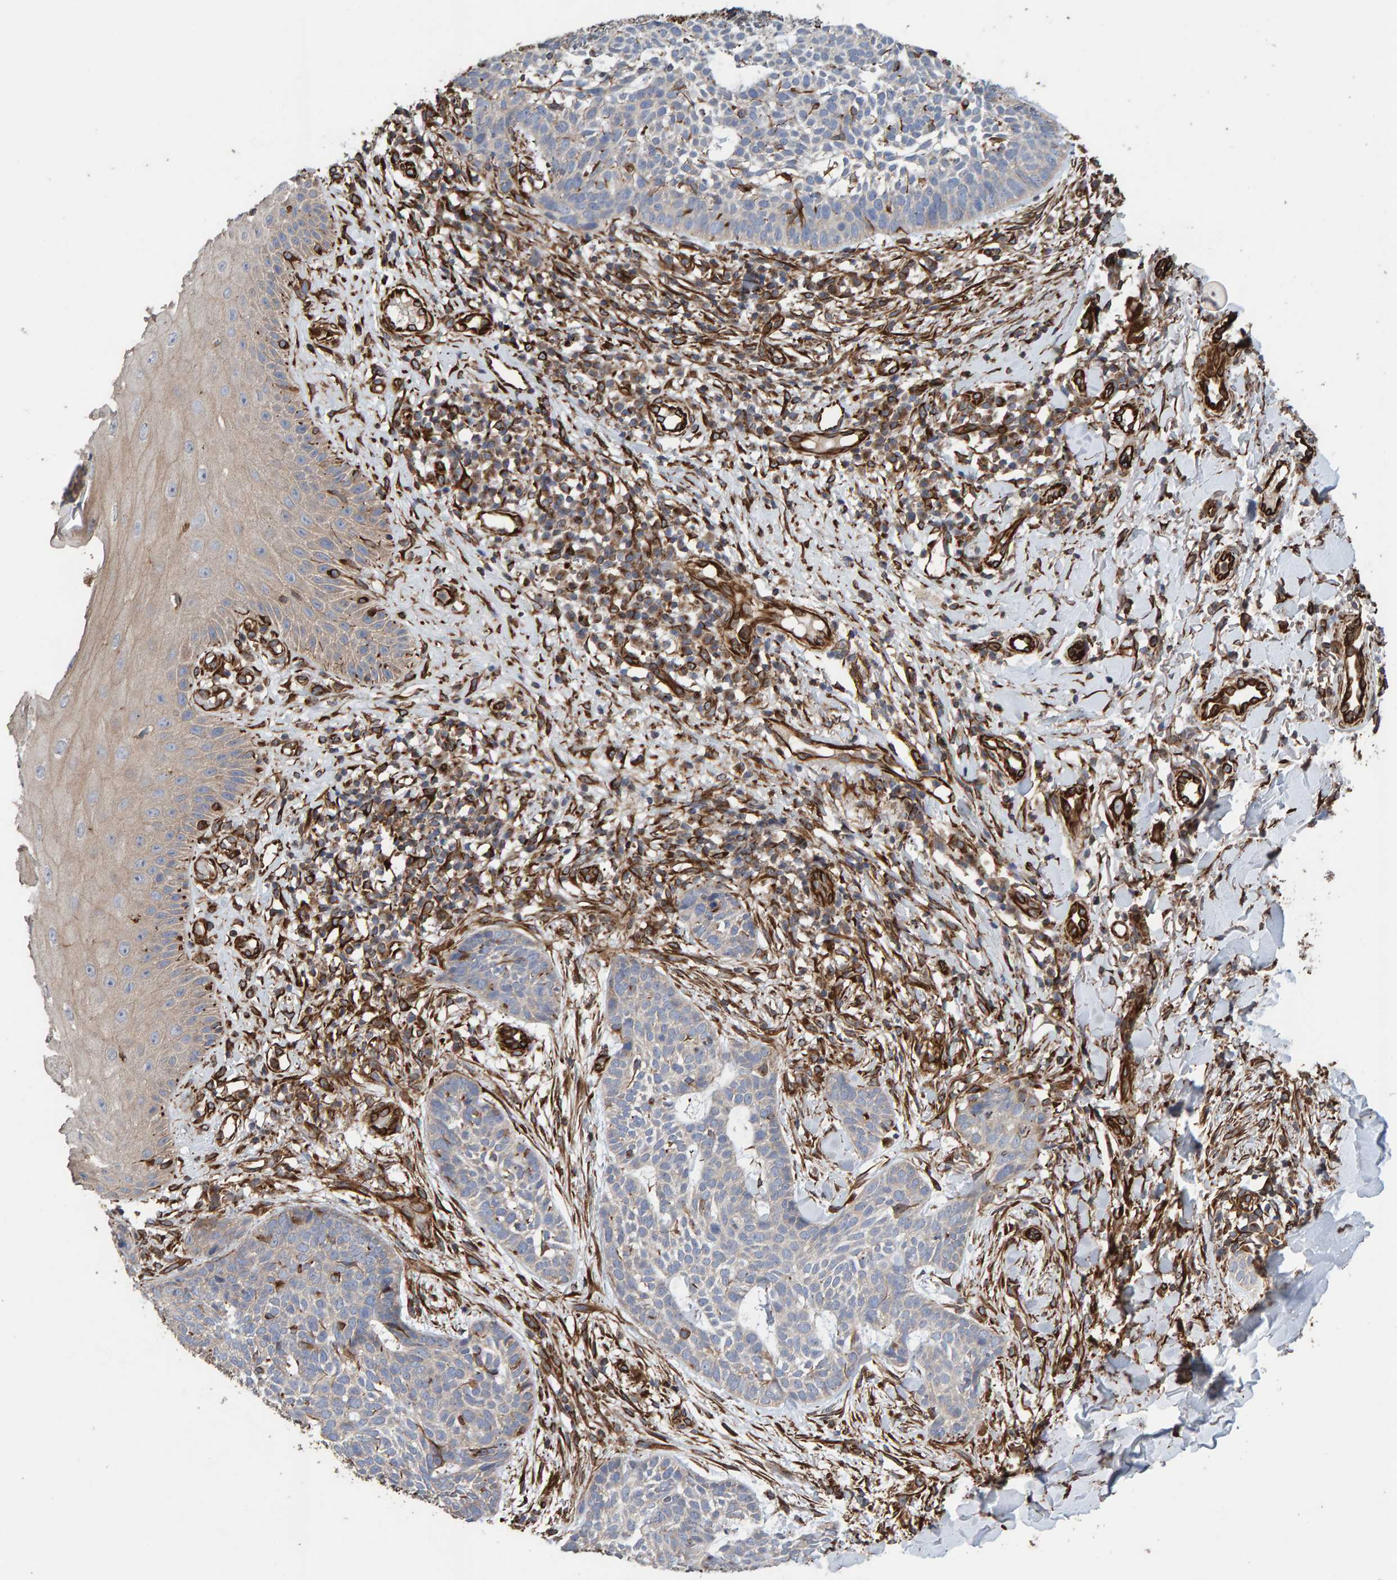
{"staining": {"intensity": "negative", "quantity": "none", "location": "none"}, "tissue": "skin cancer", "cell_type": "Tumor cells", "image_type": "cancer", "snomed": [{"axis": "morphology", "description": "Normal tissue, NOS"}, {"axis": "morphology", "description": "Basal cell carcinoma"}, {"axis": "topography", "description": "Skin"}], "caption": "This is a micrograph of immunohistochemistry (IHC) staining of skin cancer, which shows no staining in tumor cells.", "gene": "ZNF347", "patient": {"sex": "male", "age": 67}}